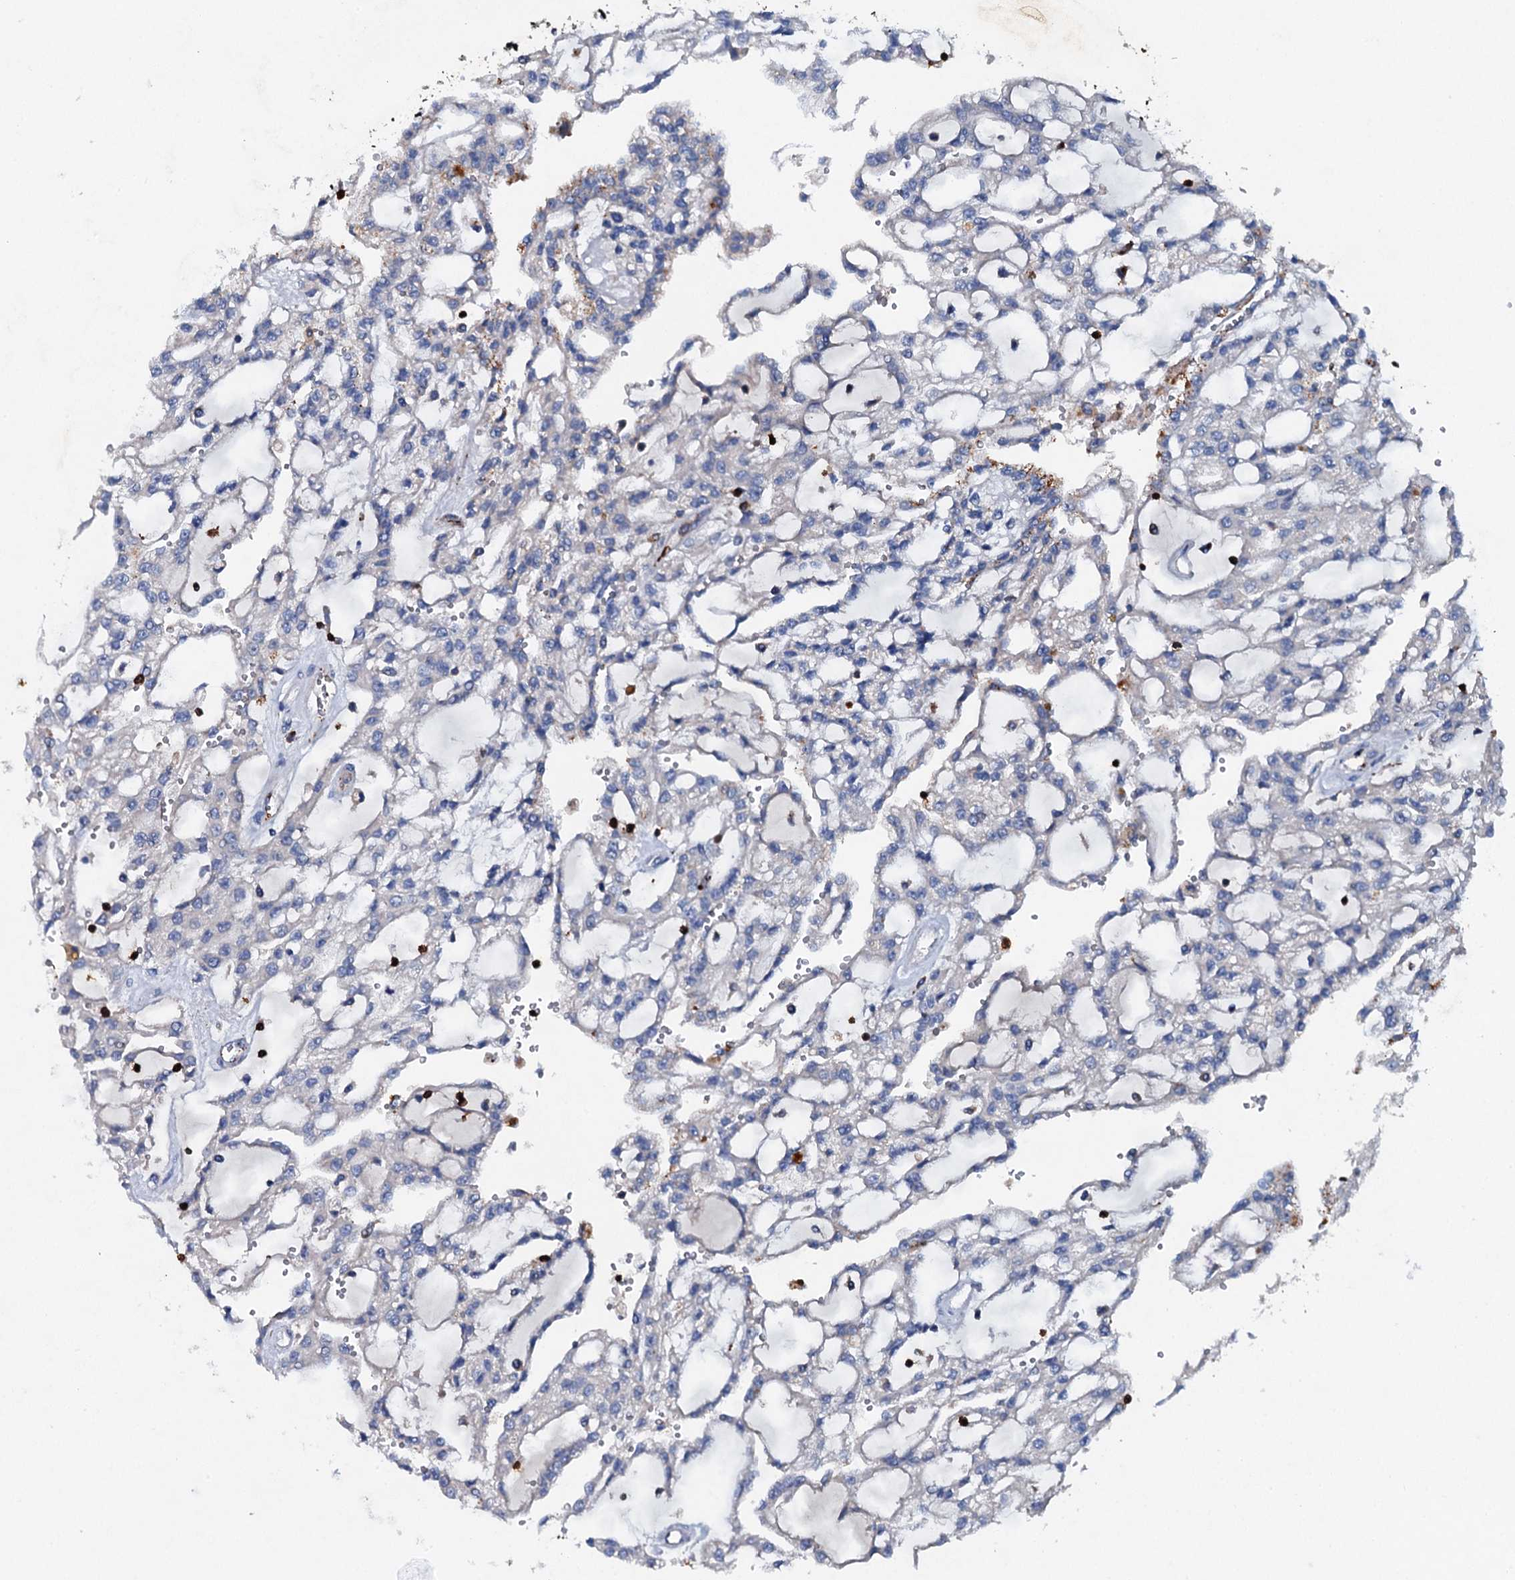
{"staining": {"intensity": "negative", "quantity": "none", "location": "none"}, "tissue": "renal cancer", "cell_type": "Tumor cells", "image_type": "cancer", "snomed": [{"axis": "morphology", "description": "Adenocarcinoma, NOS"}, {"axis": "topography", "description": "Kidney"}], "caption": "Human renal cancer (adenocarcinoma) stained for a protein using immunohistochemistry demonstrates no staining in tumor cells.", "gene": "MS4A4E", "patient": {"sex": "male", "age": 63}}